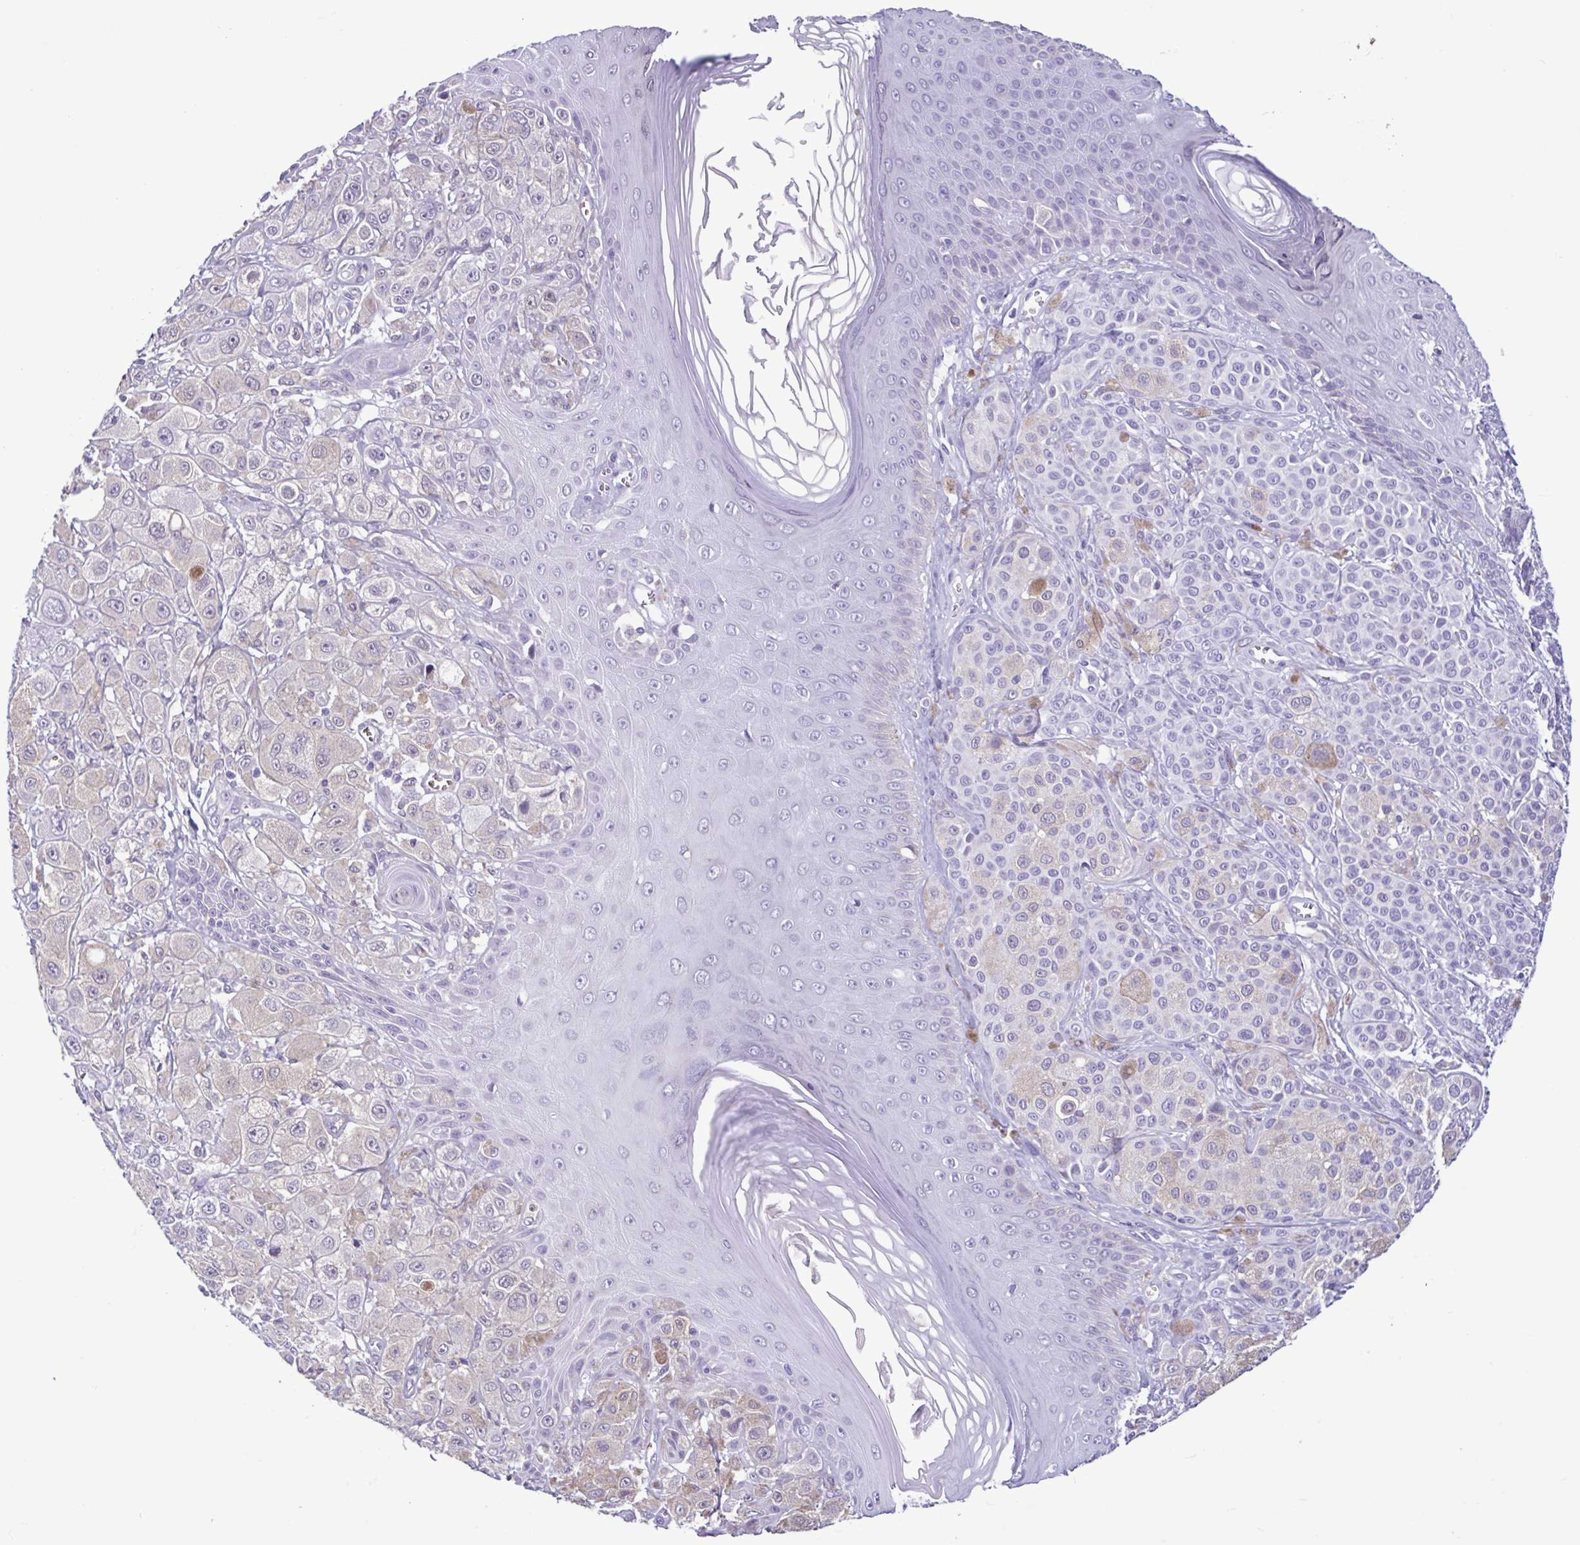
{"staining": {"intensity": "negative", "quantity": "none", "location": "none"}, "tissue": "melanoma", "cell_type": "Tumor cells", "image_type": "cancer", "snomed": [{"axis": "morphology", "description": "Malignant melanoma, NOS"}, {"axis": "topography", "description": "Skin"}], "caption": "DAB immunohistochemical staining of melanoma displays no significant positivity in tumor cells. (Brightfield microscopy of DAB (3,3'-diaminobenzidine) immunohistochemistry at high magnification).", "gene": "CBY2", "patient": {"sex": "male", "age": 67}}